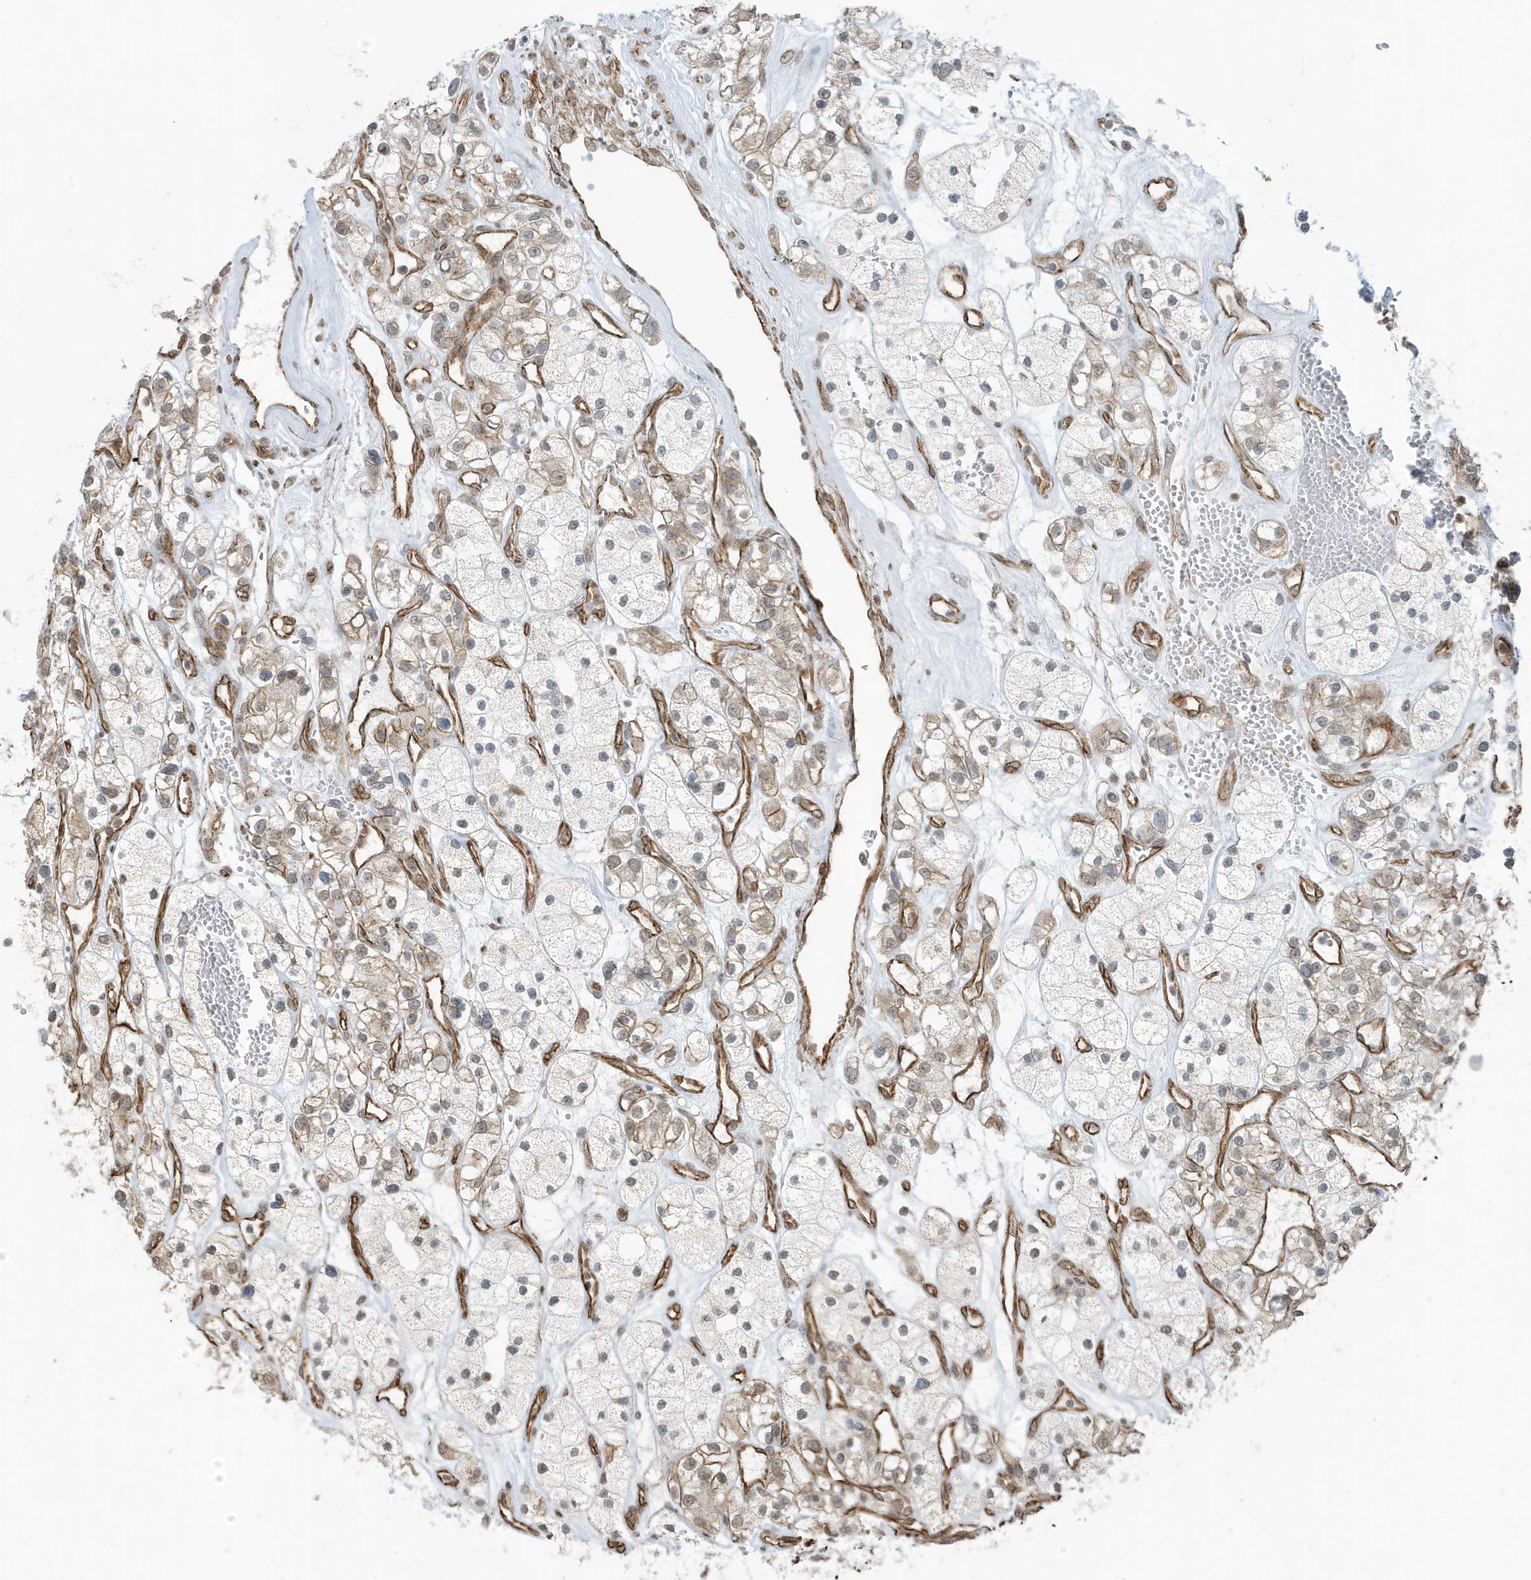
{"staining": {"intensity": "weak", "quantity": "<25%", "location": "cytoplasmic/membranous"}, "tissue": "renal cancer", "cell_type": "Tumor cells", "image_type": "cancer", "snomed": [{"axis": "morphology", "description": "Adenocarcinoma, NOS"}, {"axis": "topography", "description": "Kidney"}], "caption": "Immunohistochemical staining of renal cancer exhibits no significant expression in tumor cells.", "gene": "CHCHD4", "patient": {"sex": "female", "age": 57}}